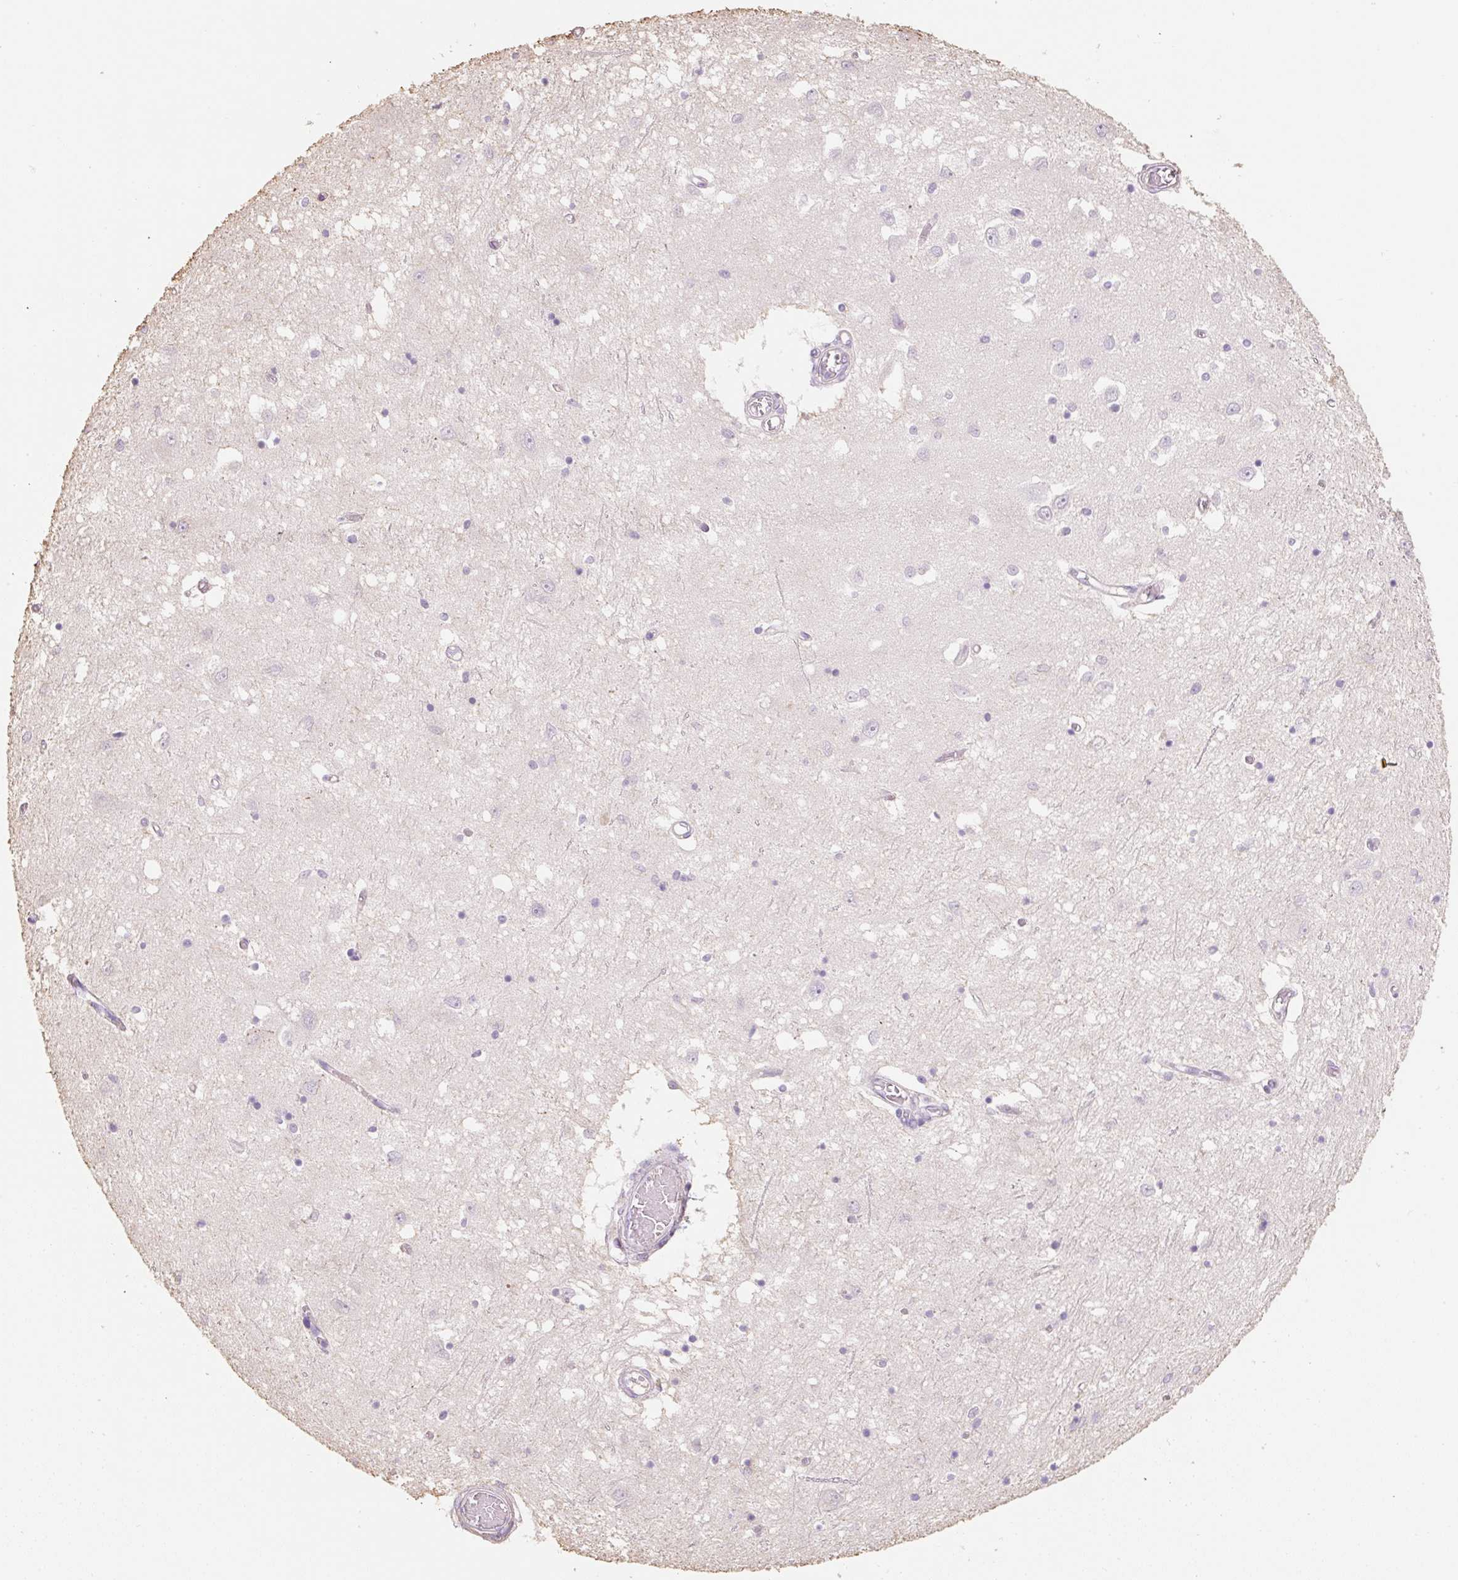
{"staining": {"intensity": "negative", "quantity": "none", "location": "none"}, "tissue": "caudate", "cell_type": "Glial cells", "image_type": "normal", "snomed": [{"axis": "morphology", "description": "Normal tissue, NOS"}, {"axis": "topography", "description": "Lateral ventricle wall"}], "caption": "Immunohistochemistry (IHC) of benign caudate displays no staining in glial cells.", "gene": "MBOAT7", "patient": {"sex": "male", "age": 70}}